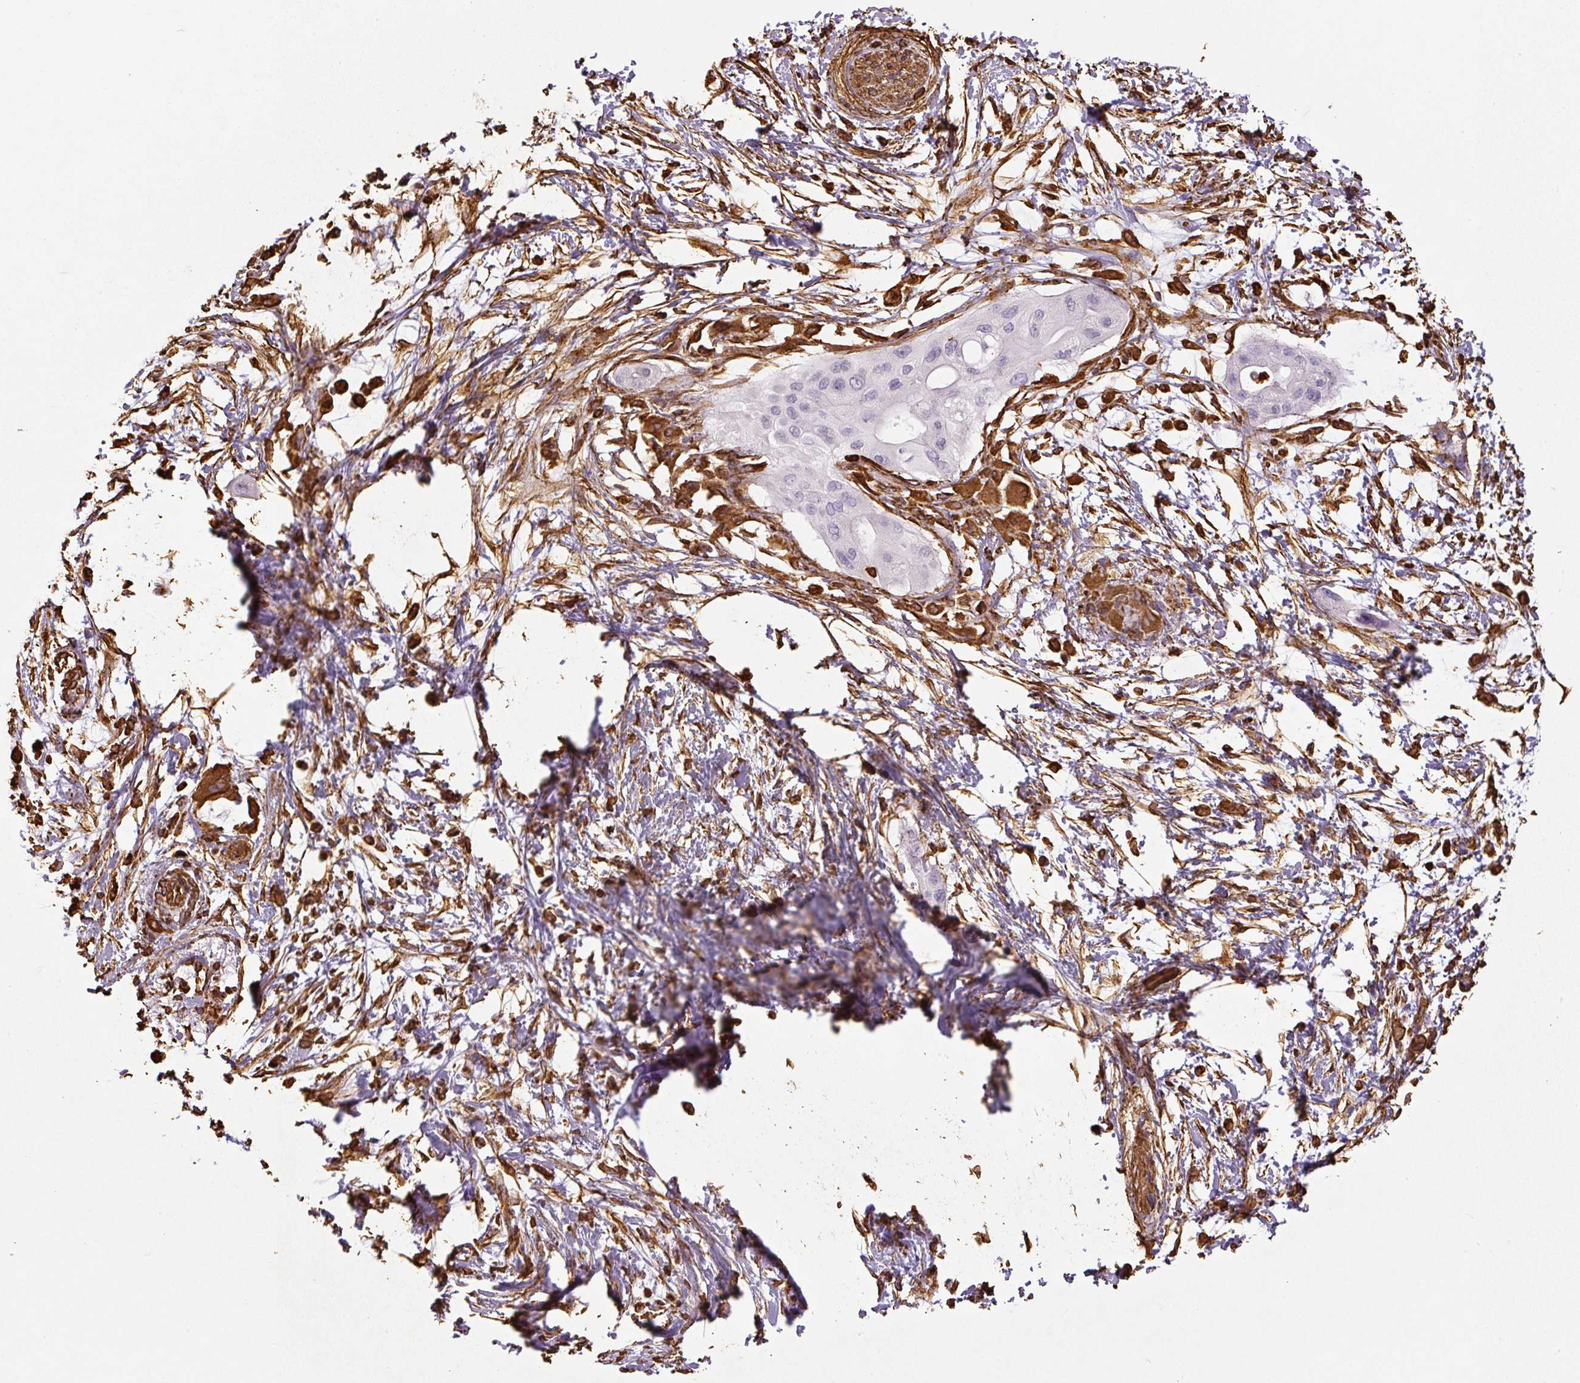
{"staining": {"intensity": "negative", "quantity": "none", "location": "none"}, "tissue": "pancreatic cancer", "cell_type": "Tumor cells", "image_type": "cancer", "snomed": [{"axis": "morphology", "description": "Adenocarcinoma, NOS"}, {"axis": "topography", "description": "Pancreas"}], "caption": "Tumor cells show no significant expression in pancreatic adenocarcinoma.", "gene": "VIM", "patient": {"sex": "male", "age": 68}}